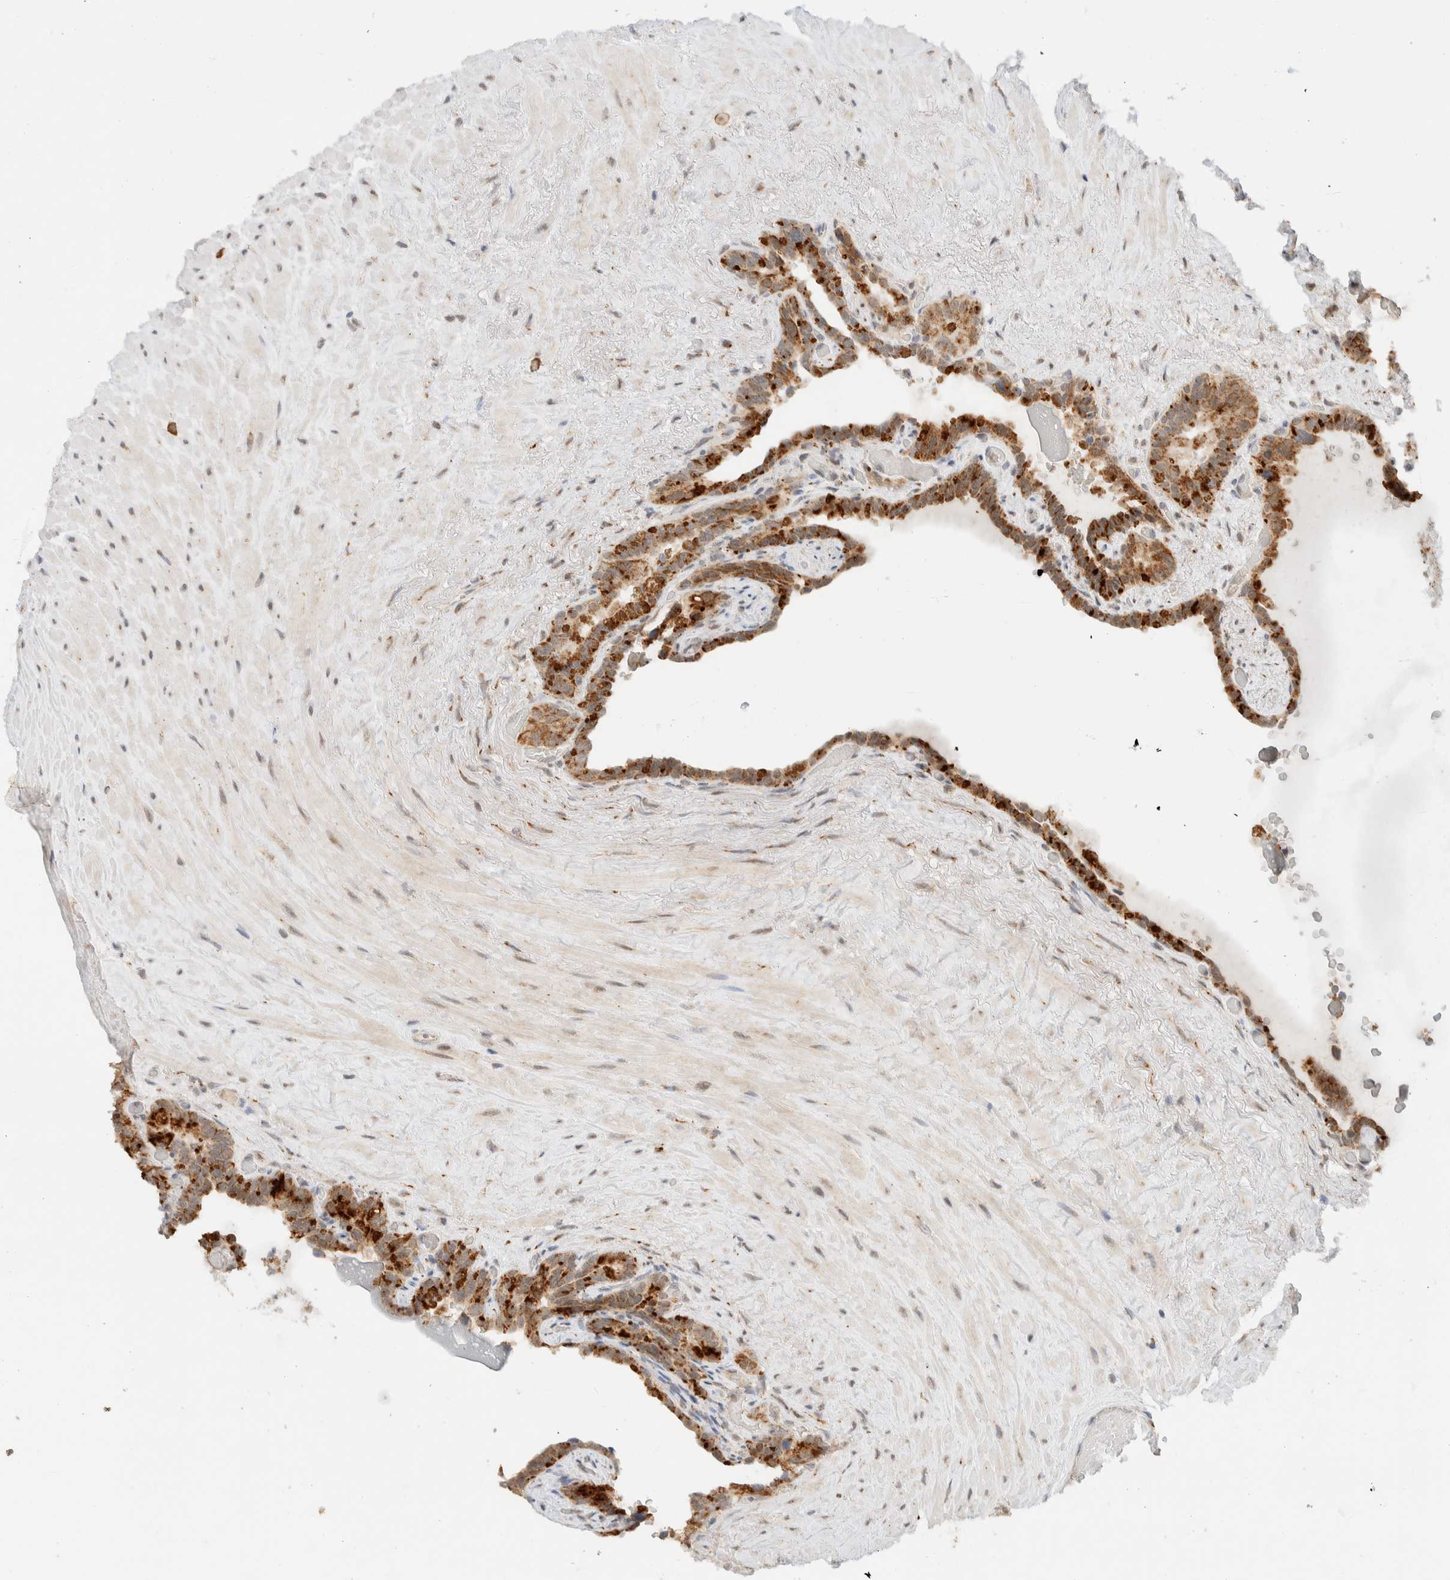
{"staining": {"intensity": "strong", "quantity": ">75%", "location": "cytoplasmic/membranous"}, "tissue": "seminal vesicle", "cell_type": "Glandular cells", "image_type": "normal", "snomed": [{"axis": "morphology", "description": "Normal tissue, NOS"}, {"axis": "topography", "description": "Seminal veicle"}], "caption": "Immunohistochemistry image of benign human seminal vesicle stained for a protein (brown), which displays high levels of strong cytoplasmic/membranous positivity in about >75% of glandular cells.", "gene": "MRPL41", "patient": {"sex": "male", "age": 80}}